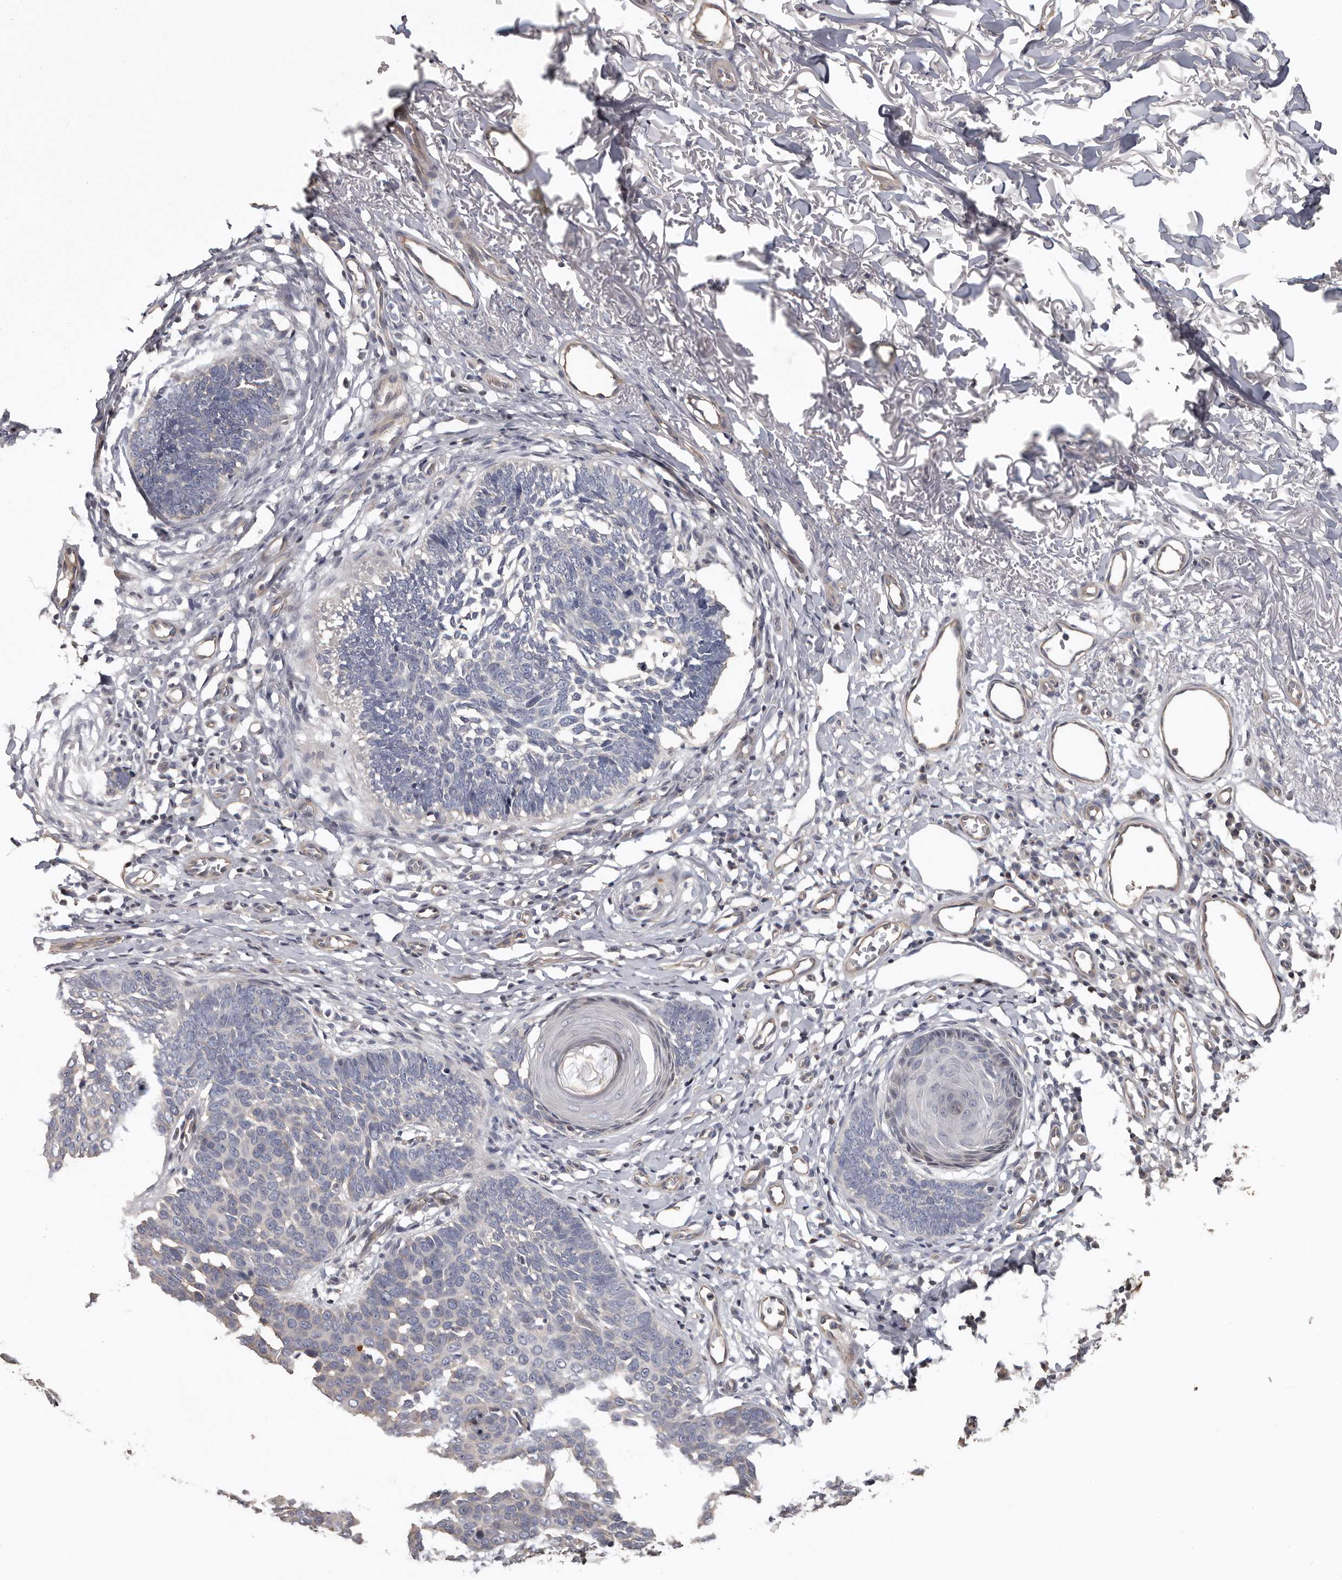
{"staining": {"intensity": "negative", "quantity": "none", "location": "none"}, "tissue": "skin cancer", "cell_type": "Tumor cells", "image_type": "cancer", "snomed": [{"axis": "morphology", "description": "Normal tissue, NOS"}, {"axis": "morphology", "description": "Basal cell carcinoma"}, {"axis": "topography", "description": "Skin"}], "caption": "IHC image of human basal cell carcinoma (skin) stained for a protein (brown), which shows no expression in tumor cells.", "gene": "RNF217", "patient": {"sex": "male", "age": 77}}